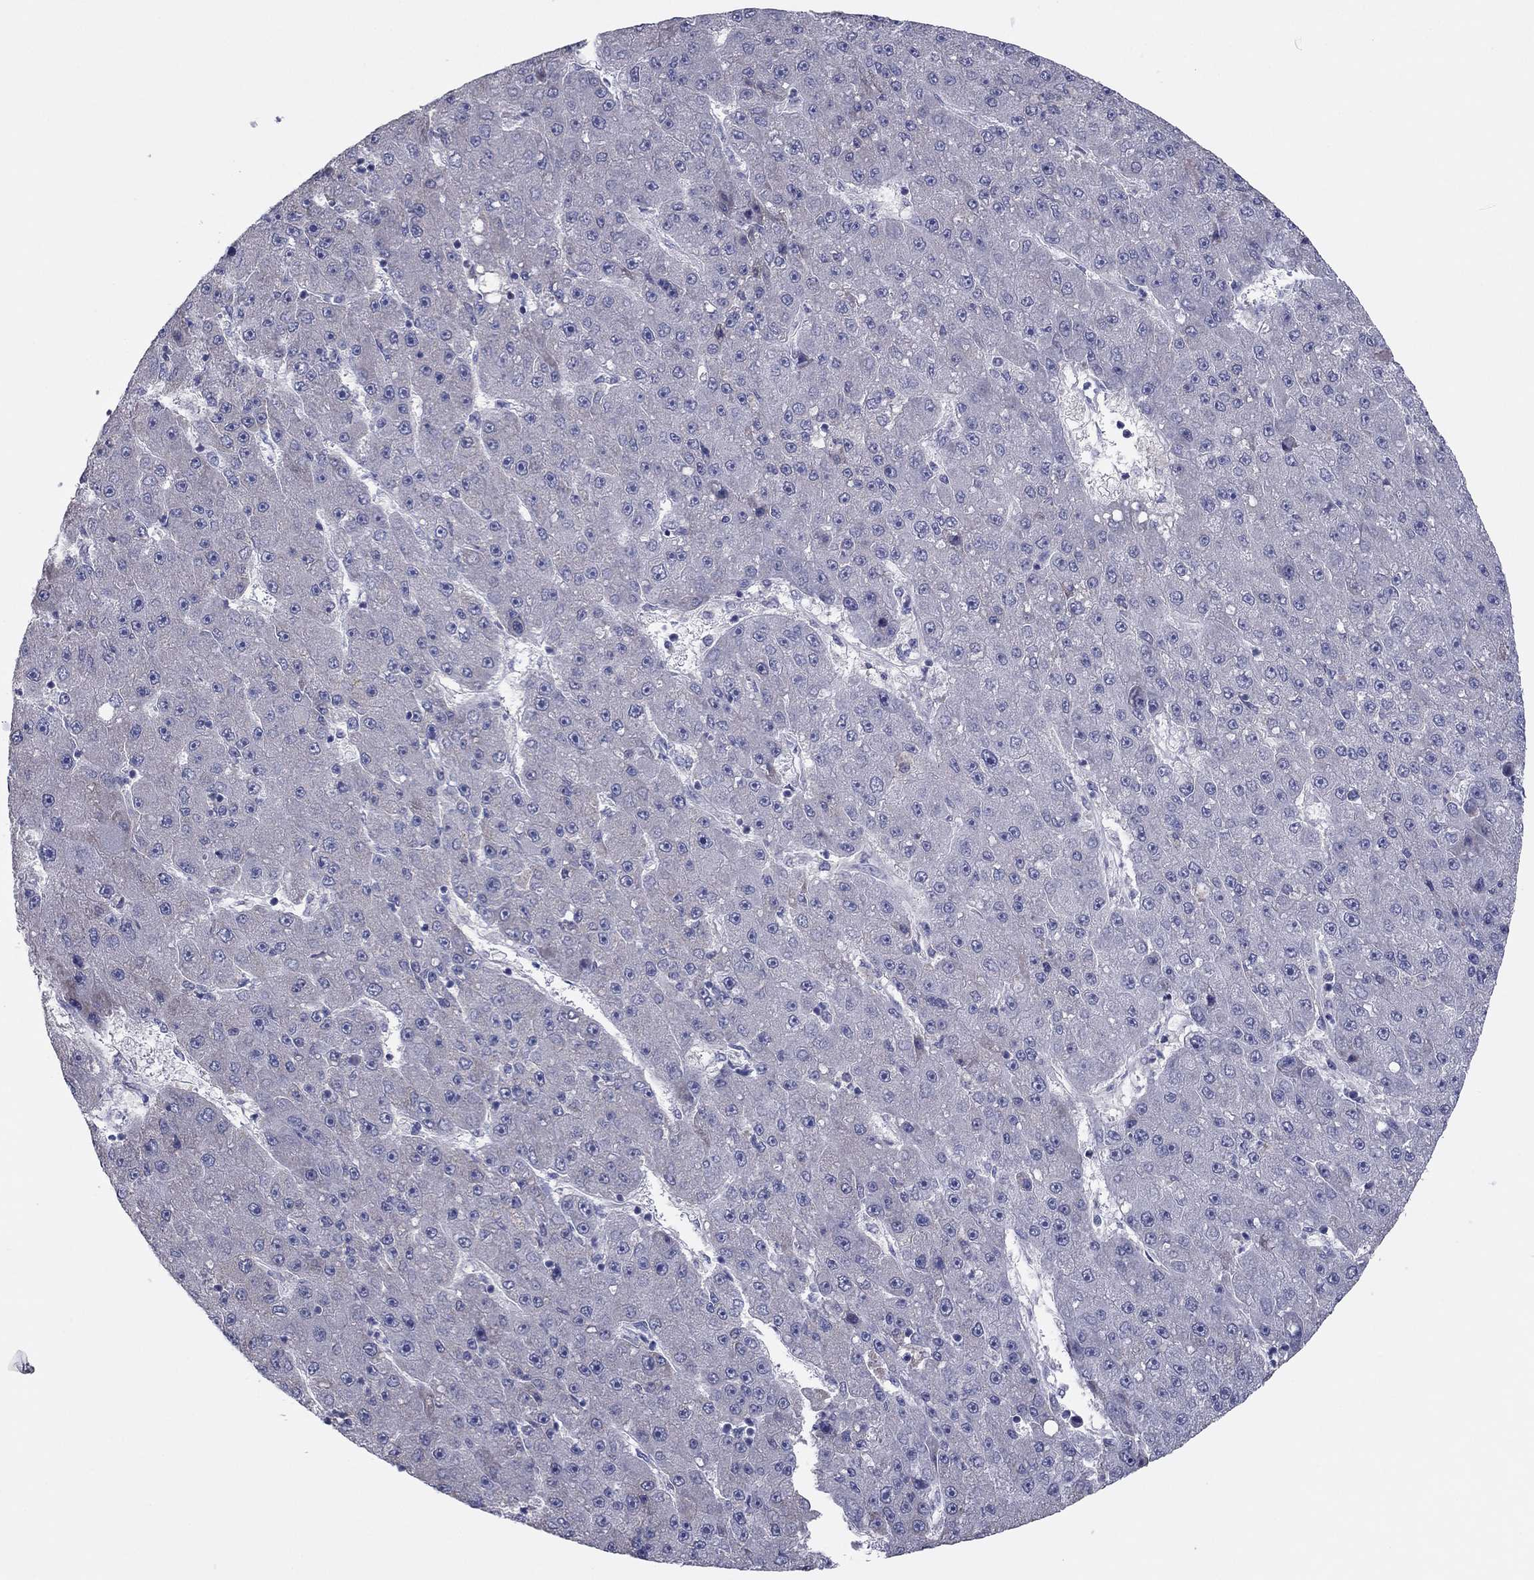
{"staining": {"intensity": "negative", "quantity": "none", "location": "none"}, "tissue": "liver cancer", "cell_type": "Tumor cells", "image_type": "cancer", "snomed": [{"axis": "morphology", "description": "Carcinoma, Hepatocellular, NOS"}, {"axis": "topography", "description": "Liver"}], "caption": "Micrograph shows no protein staining in tumor cells of liver cancer (hepatocellular carcinoma) tissue.", "gene": "GRK7", "patient": {"sex": "male", "age": 67}}